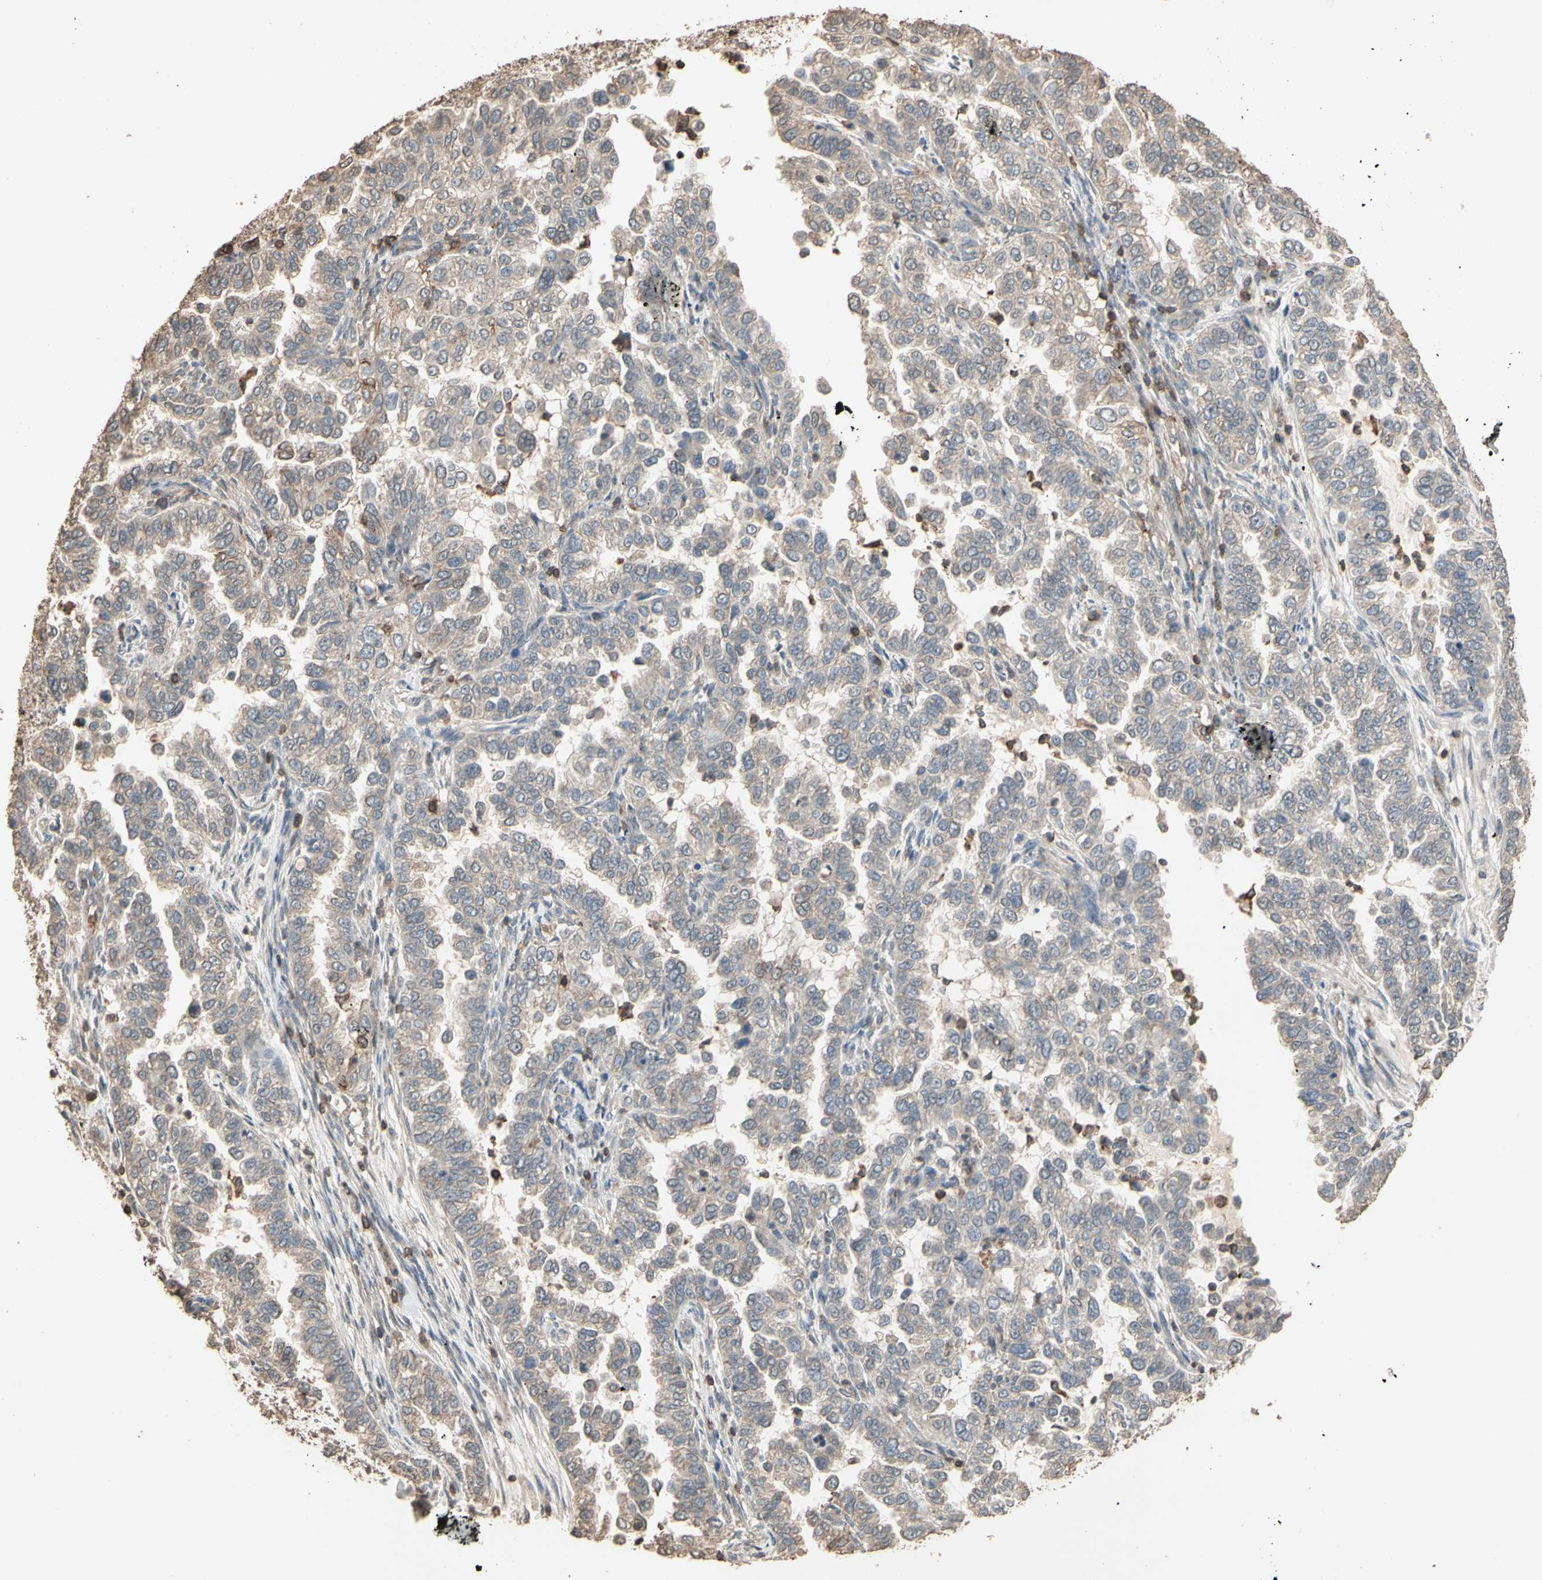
{"staining": {"intensity": "weak", "quantity": ">75%", "location": "cytoplasmic/membranous"}, "tissue": "endometrial cancer", "cell_type": "Tumor cells", "image_type": "cancer", "snomed": [{"axis": "morphology", "description": "Adenocarcinoma, NOS"}, {"axis": "topography", "description": "Endometrium"}], "caption": "Adenocarcinoma (endometrial) was stained to show a protein in brown. There is low levels of weak cytoplasmic/membranous positivity in approximately >75% of tumor cells.", "gene": "MAP3K10", "patient": {"sex": "female", "age": 85}}